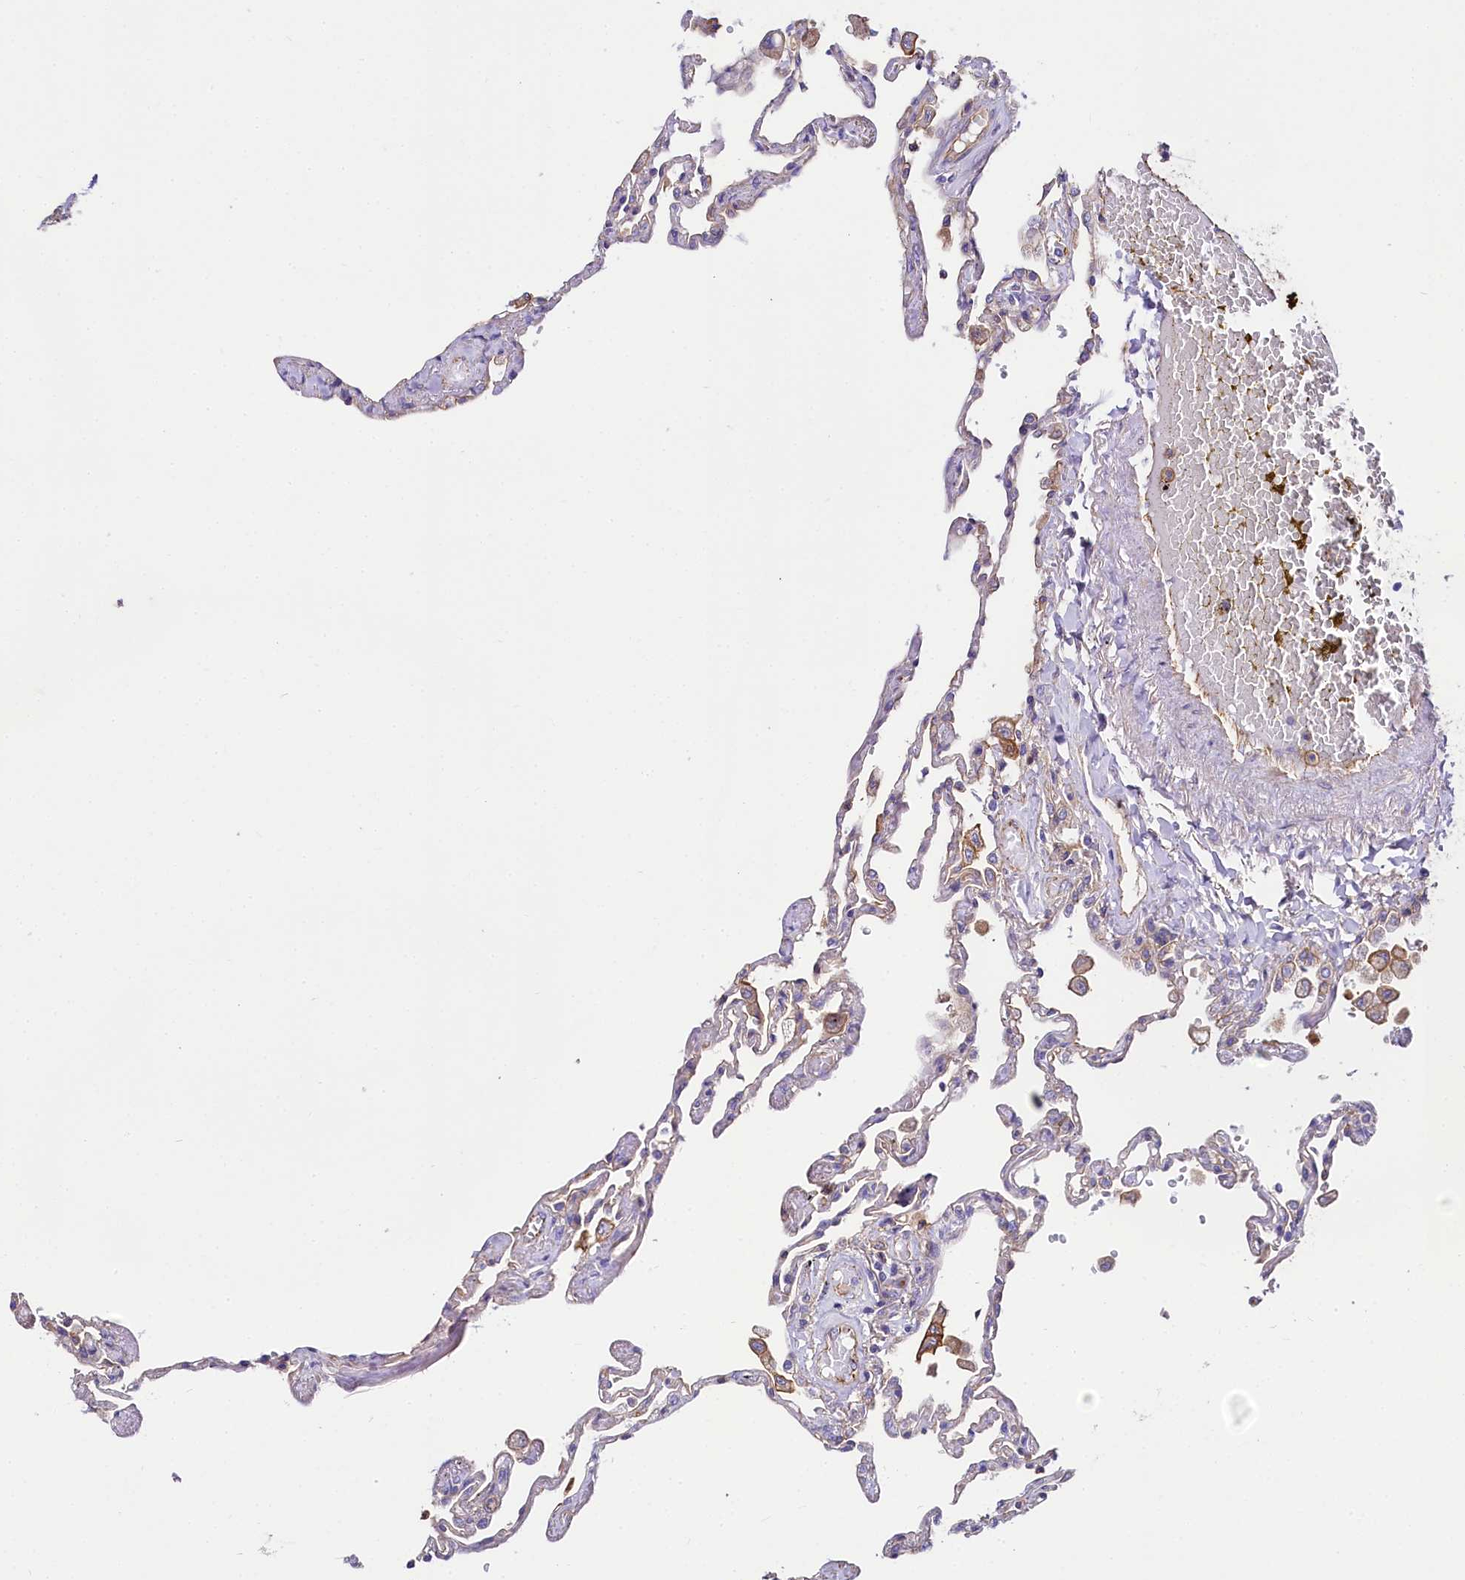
{"staining": {"intensity": "negative", "quantity": "none", "location": "none"}, "tissue": "lung", "cell_type": "Alveolar cells", "image_type": "normal", "snomed": [{"axis": "morphology", "description": "Normal tissue, NOS"}, {"axis": "topography", "description": "Lung"}], "caption": "Human lung stained for a protein using immunohistochemistry (IHC) displays no positivity in alveolar cells.", "gene": "FCHSD2", "patient": {"sex": "female", "age": 67}}